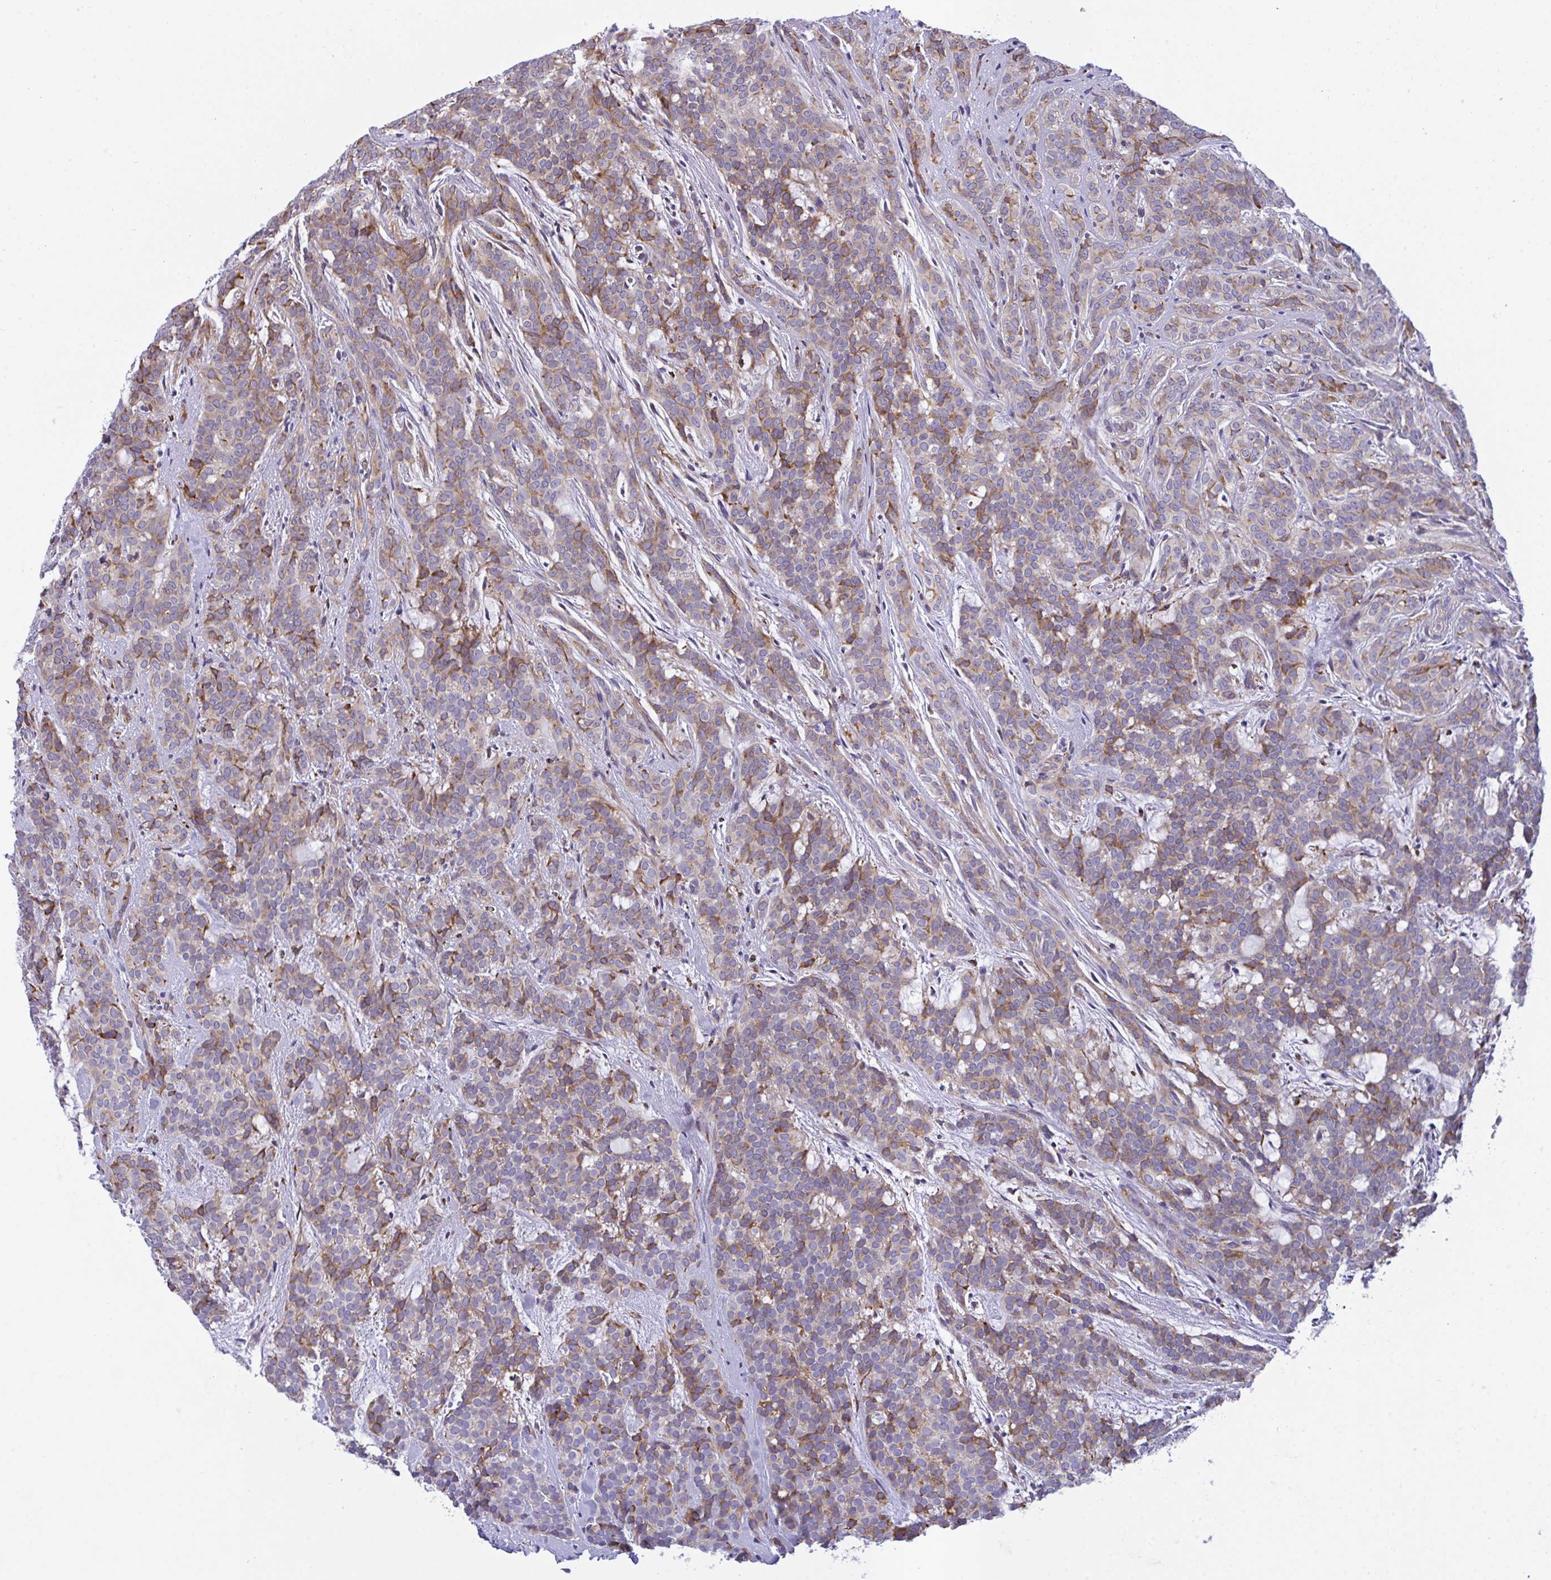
{"staining": {"intensity": "moderate", "quantity": "25%-75%", "location": "cytoplasmic/membranous"}, "tissue": "head and neck cancer", "cell_type": "Tumor cells", "image_type": "cancer", "snomed": [{"axis": "morphology", "description": "Normal tissue, NOS"}, {"axis": "morphology", "description": "Adenocarcinoma, NOS"}, {"axis": "topography", "description": "Oral tissue"}, {"axis": "topography", "description": "Head-Neck"}], "caption": "Head and neck cancer stained with DAB immunohistochemistry shows medium levels of moderate cytoplasmic/membranous expression in approximately 25%-75% of tumor cells.", "gene": "PEAK3", "patient": {"sex": "female", "age": 57}}